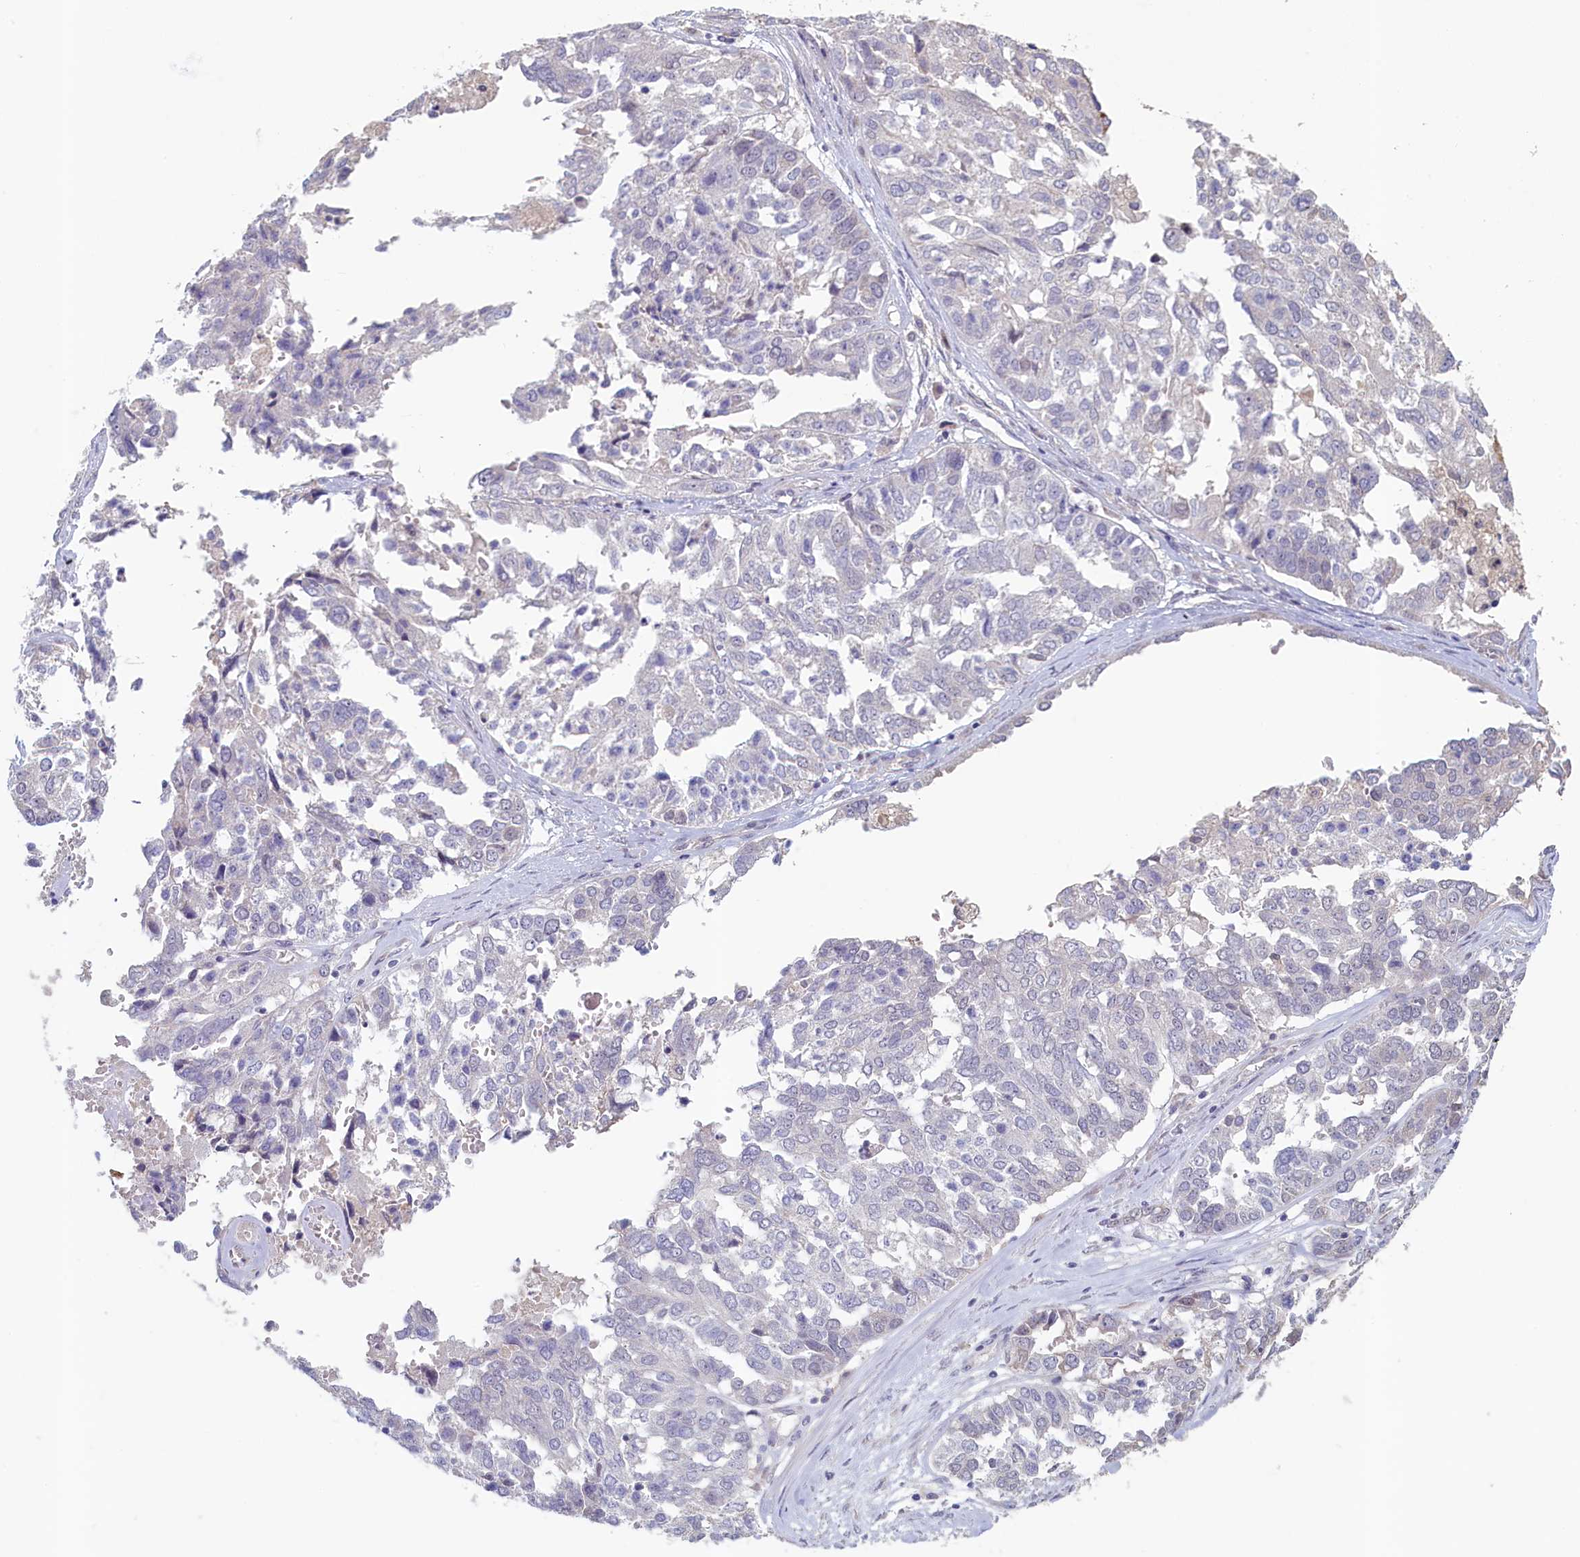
{"staining": {"intensity": "negative", "quantity": "none", "location": "none"}, "tissue": "ovarian cancer", "cell_type": "Tumor cells", "image_type": "cancer", "snomed": [{"axis": "morphology", "description": "Cystadenocarcinoma, serous, NOS"}, {"axis": "topography", "description": "Ovary"}], "caption": "Tumor cells show no significant protein staining in serous cystadenocarcinoma (ovarian).", "gene": "ATF7IP2", "patient": {"sex": "female", "age": 44}}